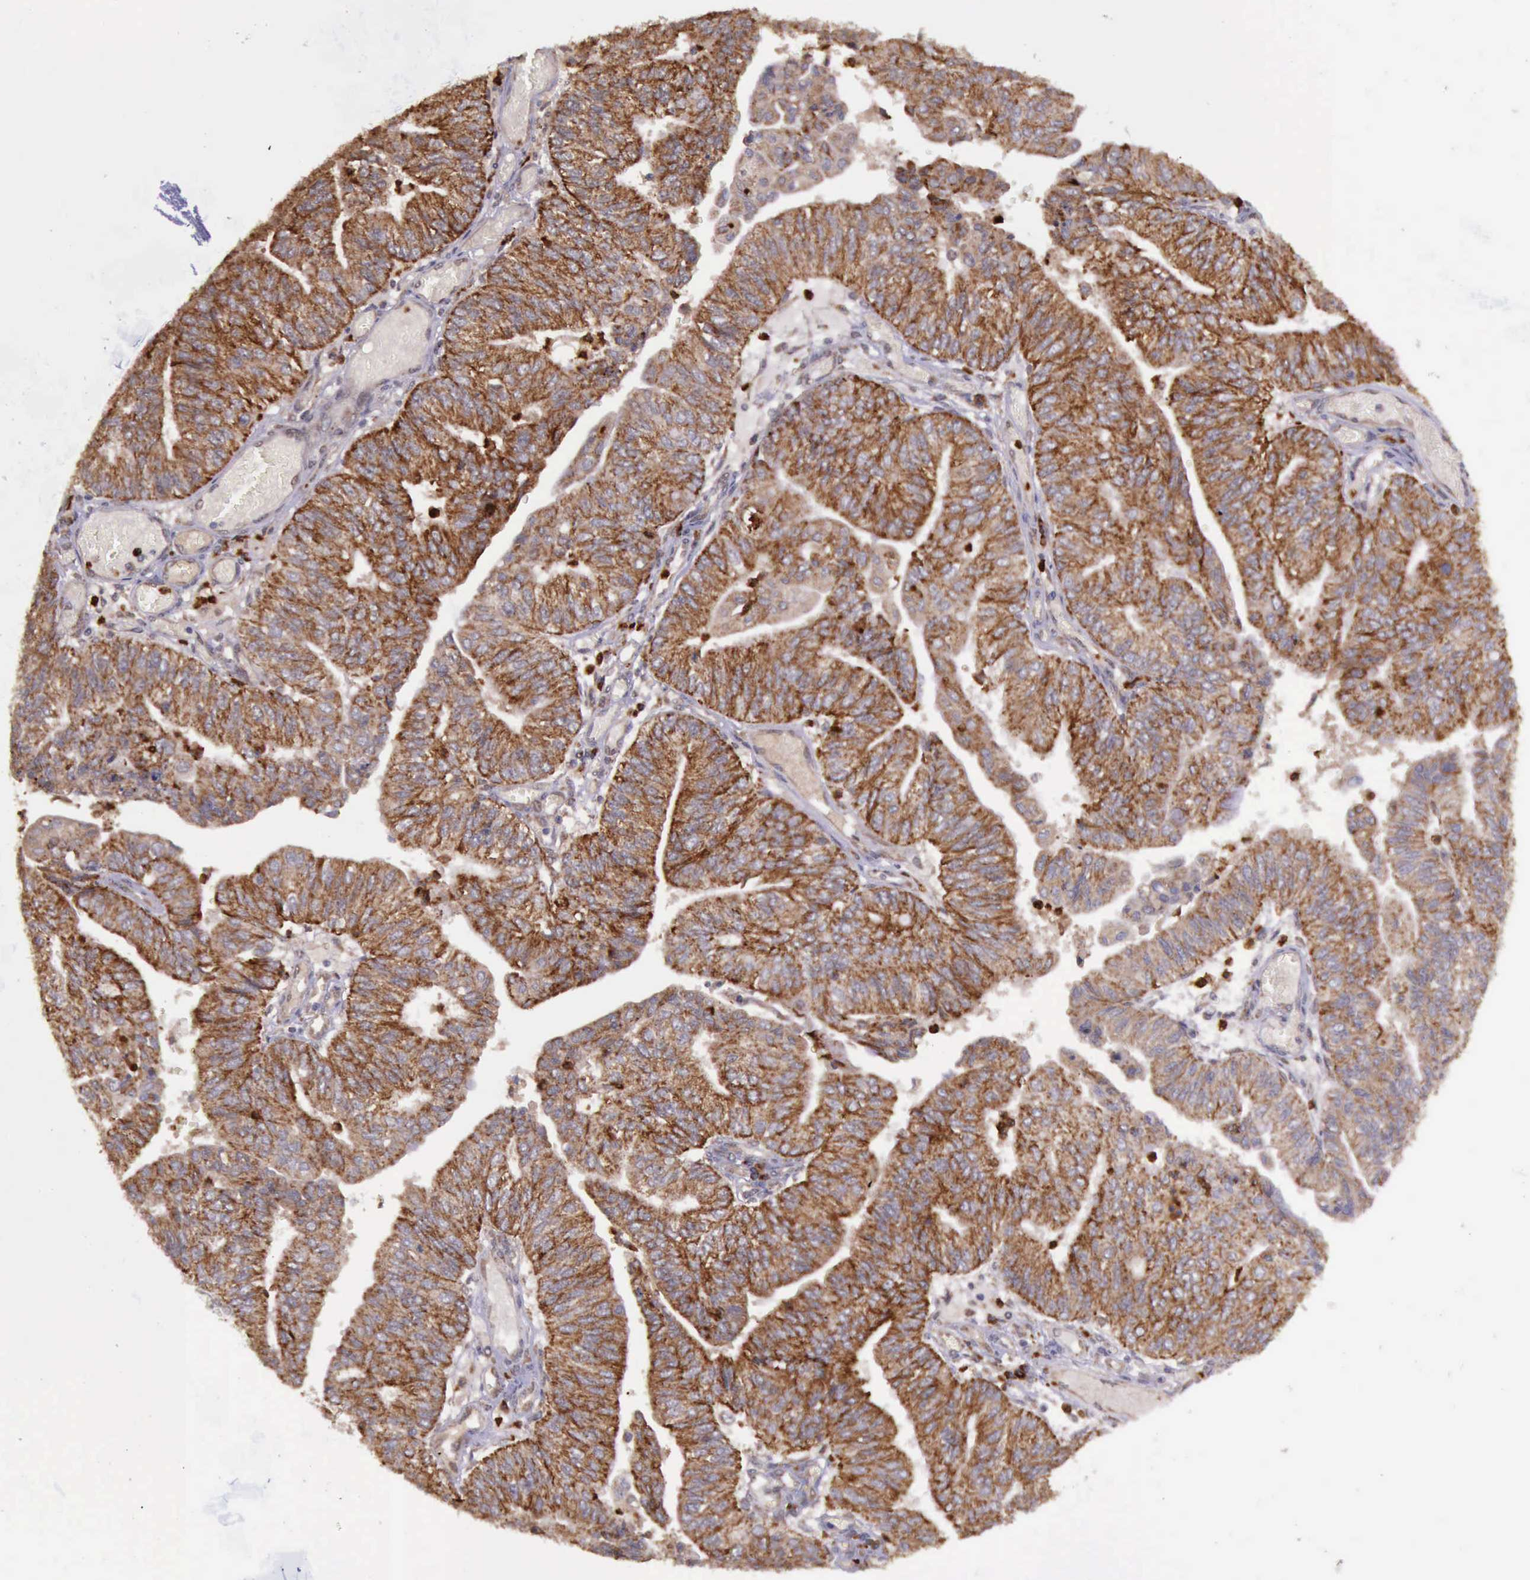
{"staining": {"intensity": "strong", "quantity": ">75%", "location": "cytoplasmic/membranous"}, "tissue": "endometrial cancer", "cell_type": "Tumor cells", "image_type": "cancer", "snomed": [{"axis": "morphology", "description": "Adenocarcinoma, NOS"}, {"axis": "topography", "description": "Endometrium"}], "caption": "Human adenocarcinoma (endometrial) stained with a brown dye reveals strong cytoplasmic/membranous positive staining in about >75% of tumor cells.", "gene": "ARMCX3", "patient": {"sex": "female", "age": 59}}